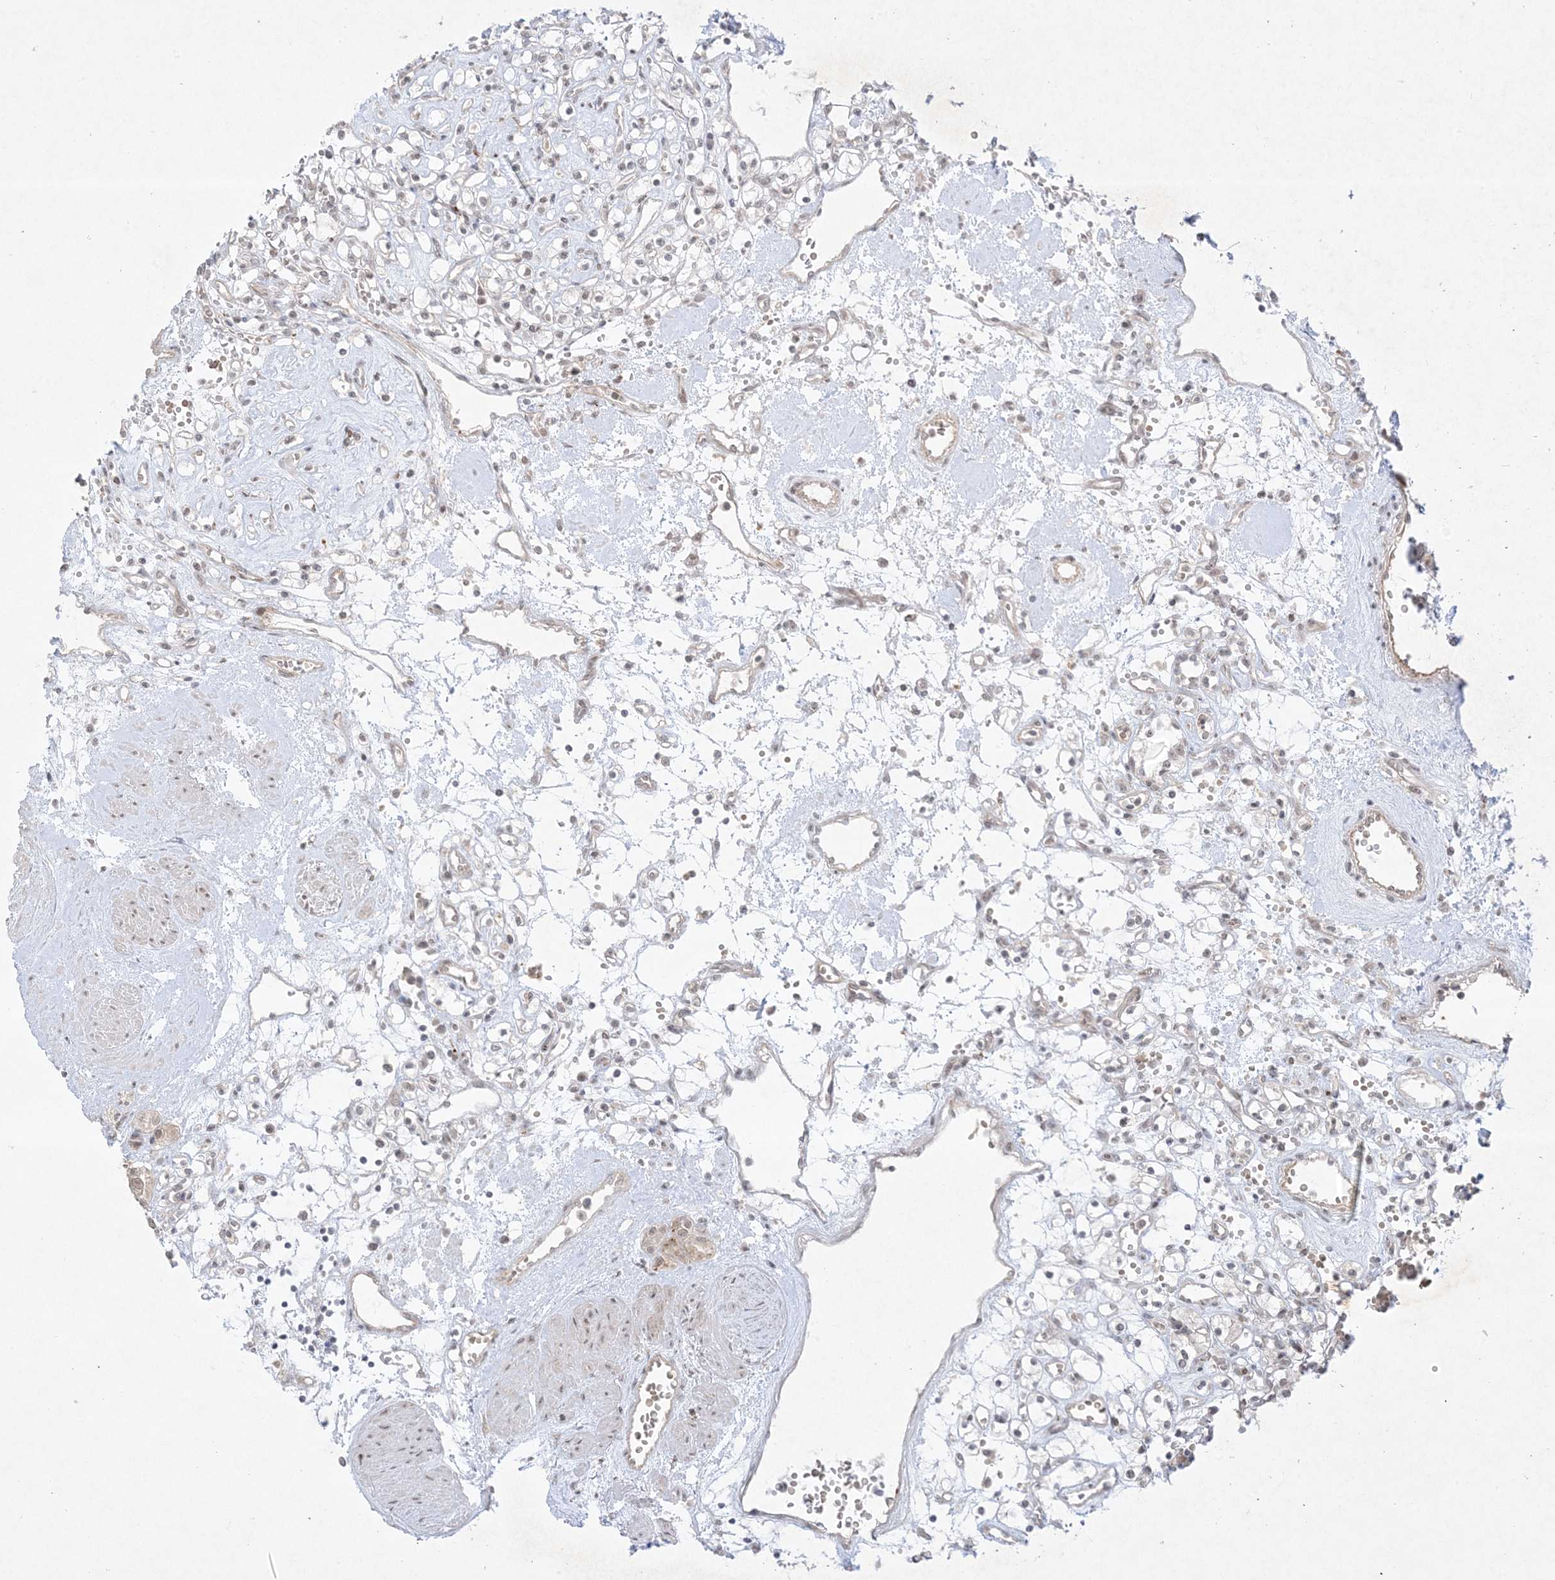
{"staining": {"intensity": "weak", "quantity": "<25%", "location": "nuclear"}, "tissue": "renal cancer", "cell_type": "Tumor cells", "image_type": "cancer", "snomed": [{"axis": "morphology", "description": "Adenocarcinoma, NOS"}, {"axis": "topography", "description": "Kidney"}], "caption": "Photomicrograph shows no protein expression in tumor cells of renal cancer (adenocarcinoma) tissue.", "gene": "PTK6", "patient": {"sex": "female", "age": 59}}